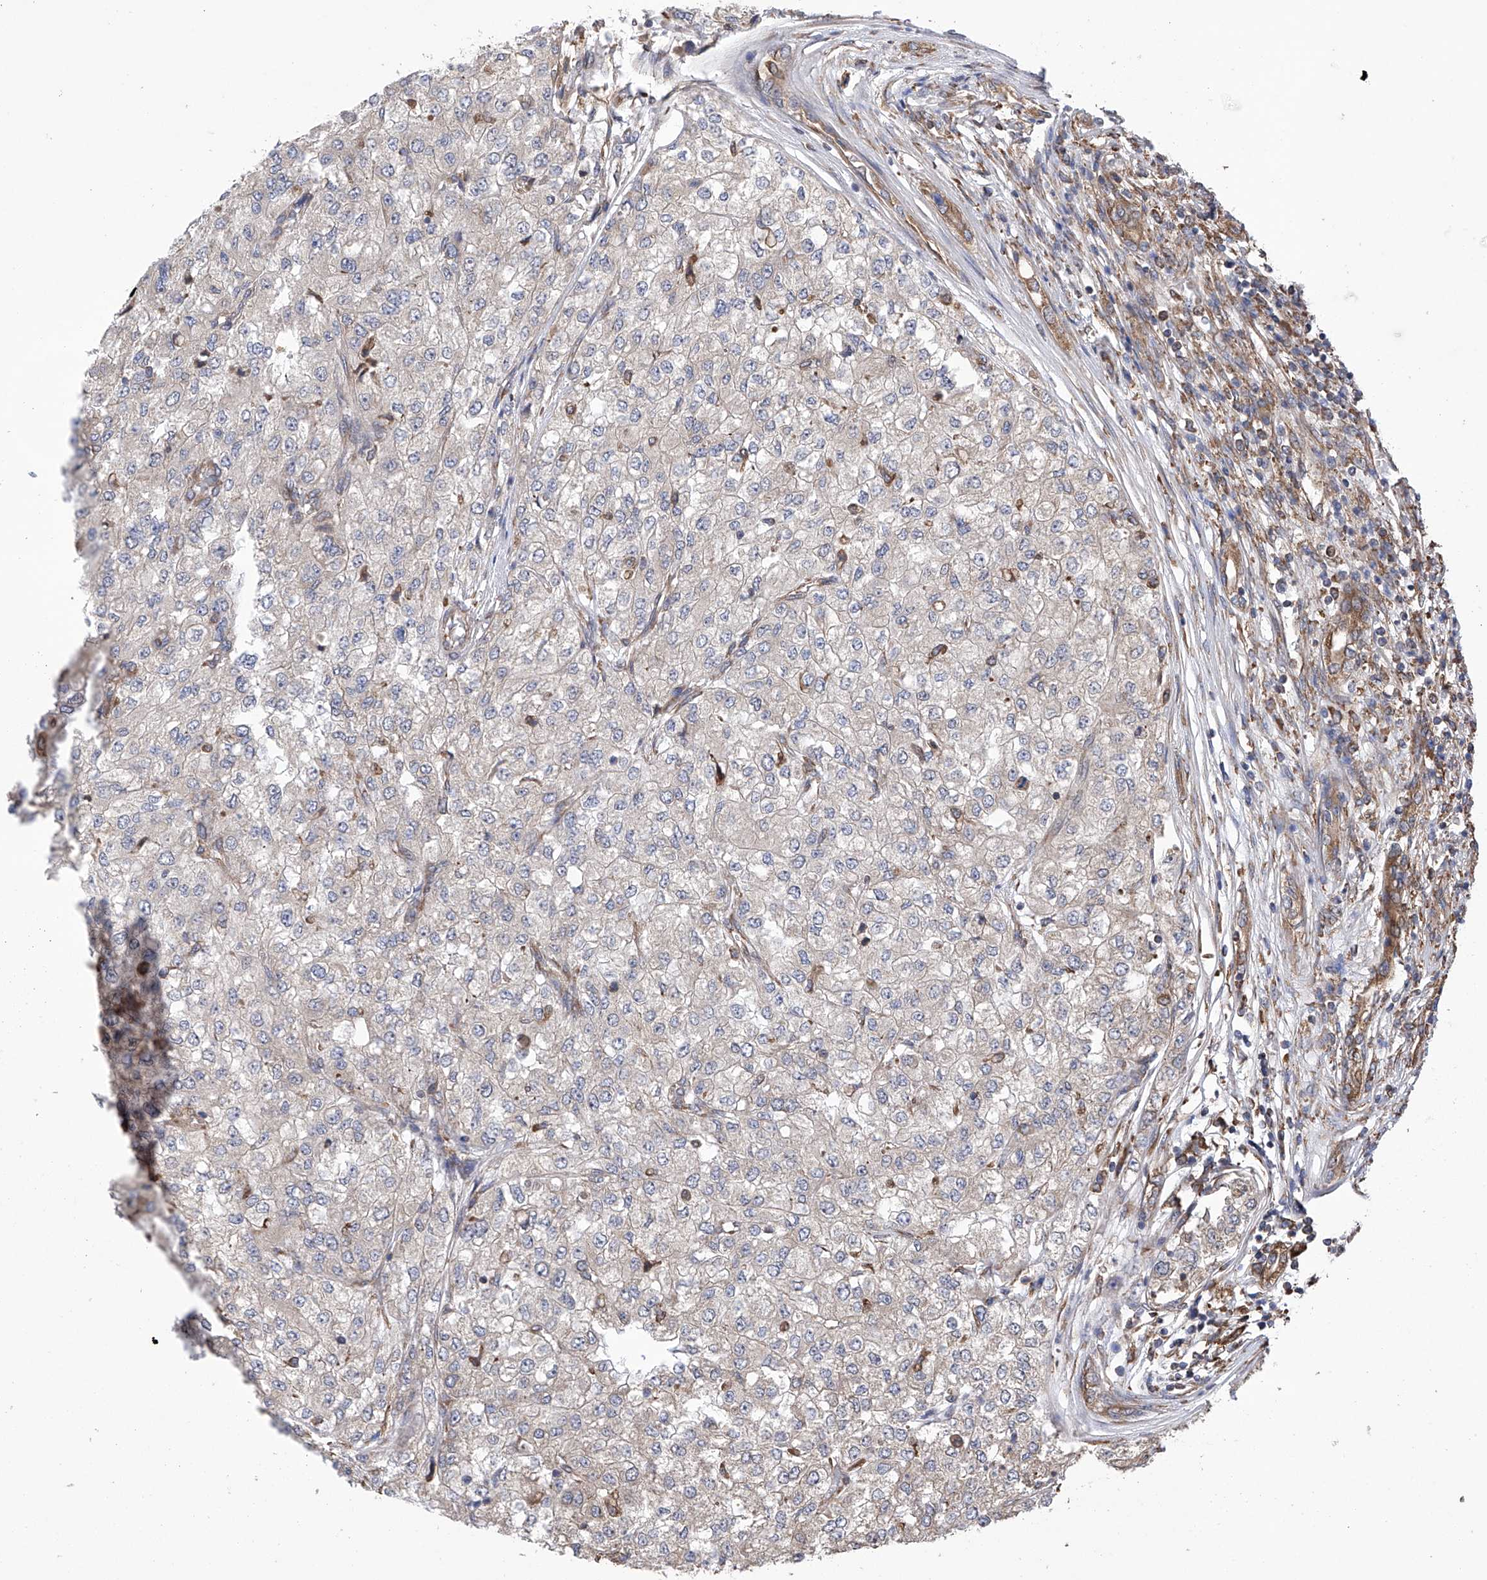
{"staining": {"intensity": "negative", "quantity": "none", "location": "none"}, "tissue": "renal cancer", "cell_type": "Tumor cells", "image_type": "cancer", "snomed": [{"axis": "morphology", "description": "Adenocarcinoma, NOS"}, {"axis": "topography", "description": "Kidney"}], "caption": "The photomicrograph demonstrates no staining of tumor cells in adenocarcinoma (renal). (Stains: DAB IHC with hematoxylin counter stain, Microscopy: brightfield microscopy at high magnification).", "gene": "DNAH8", "patient": {"sex": "female", "age": 54}}